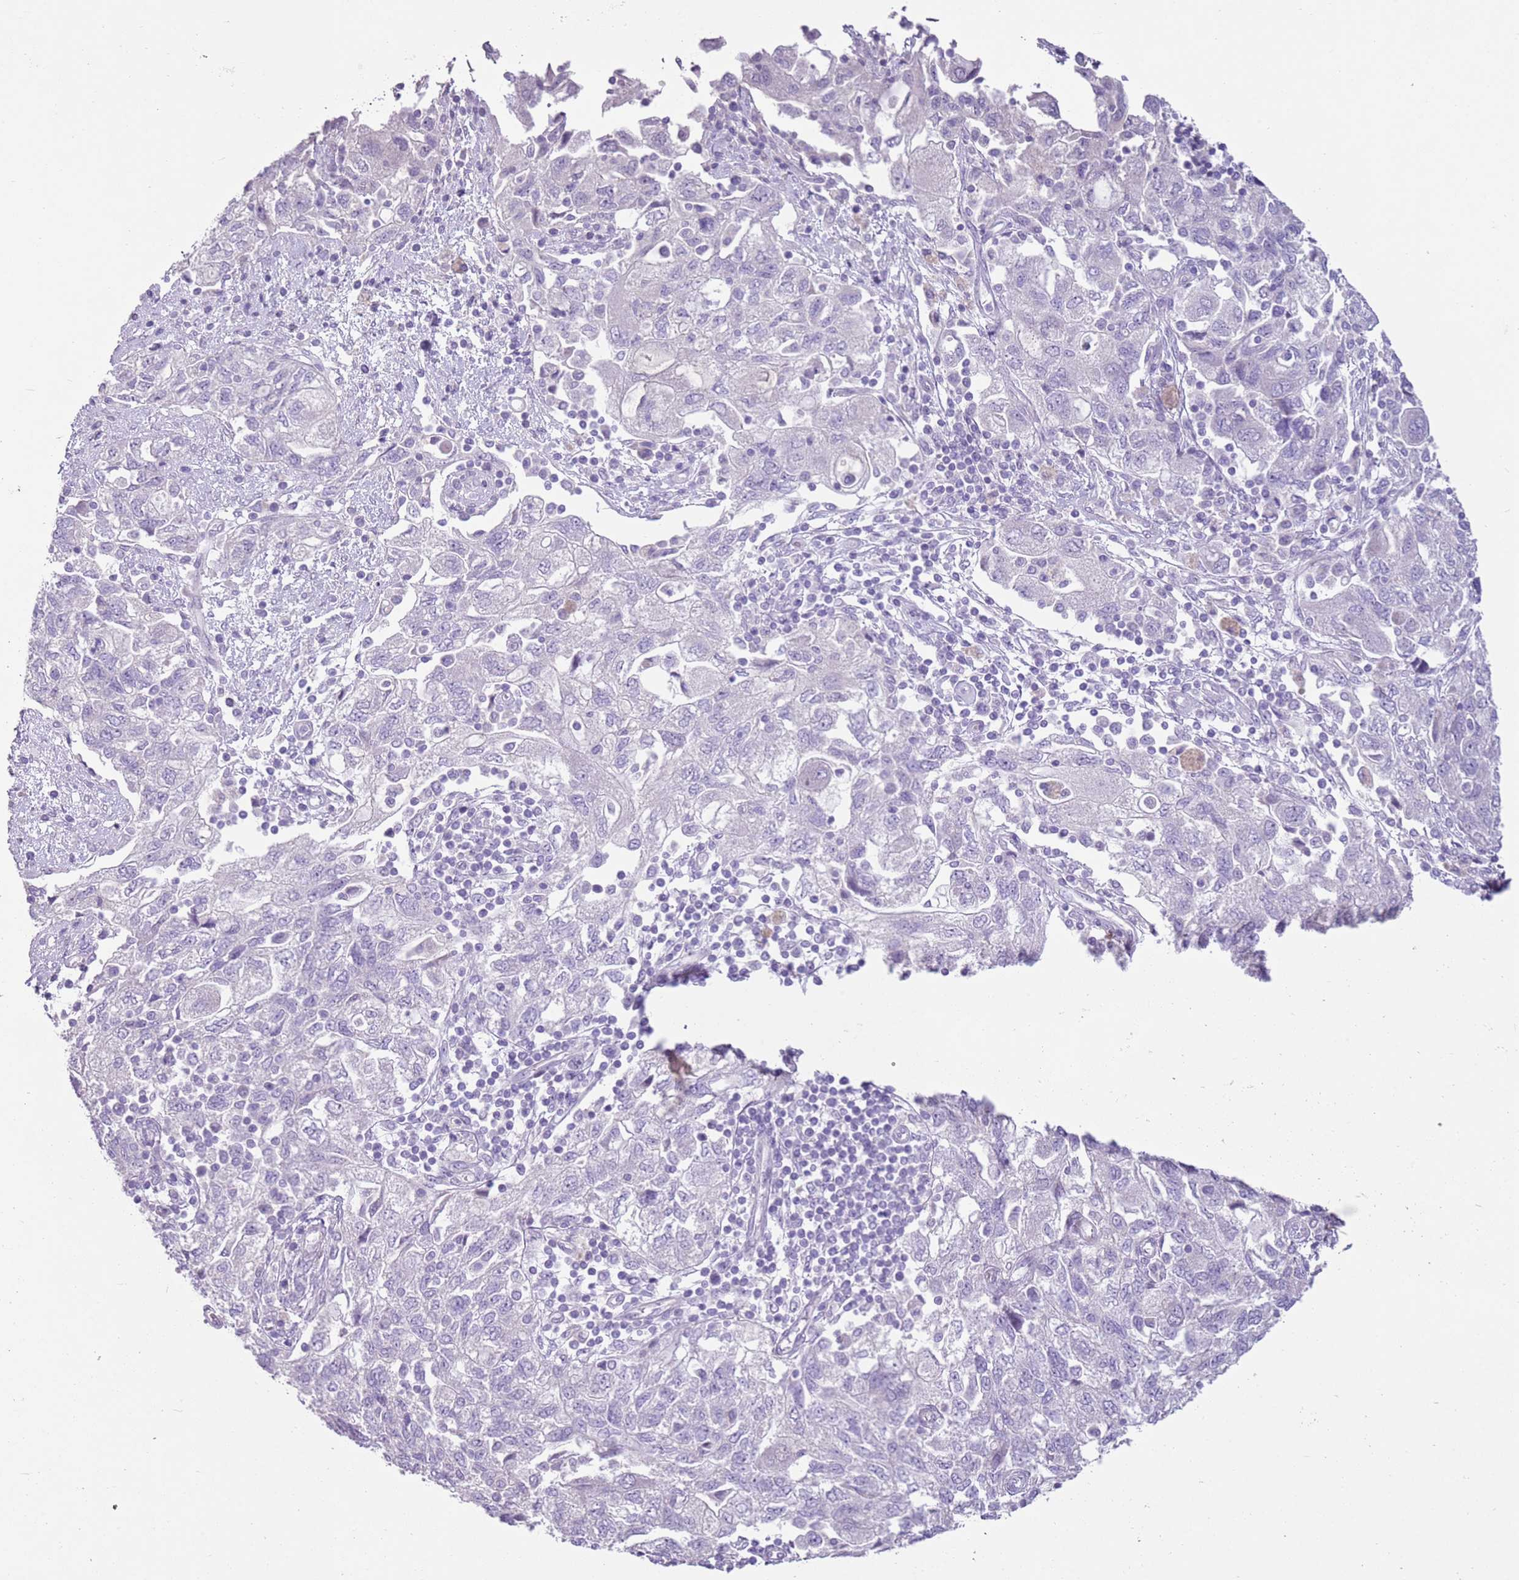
{"staining": {"intensity": "negative", "quantity": "none", "location": "none"}, "tissue": "ovarian cancer", "cell_type": "Tumor cells", "image_type": "cancer", "snomed": [{"axis": "morphology", "description": "Carcinoma, NOS"}, {"axis": "morphology", "description": "Cystadenocarcinoma, serous, NOS"}, {"axis": "topography", "description": "Ovary"}], "caption": "The immunohistochemistry photomicrograph has no significant expression in tumor cells of ovarian serous cystadenocarcinoma tissue.", "gene": "ZNF239", "patient": {"sex": "female", "age": 69}}